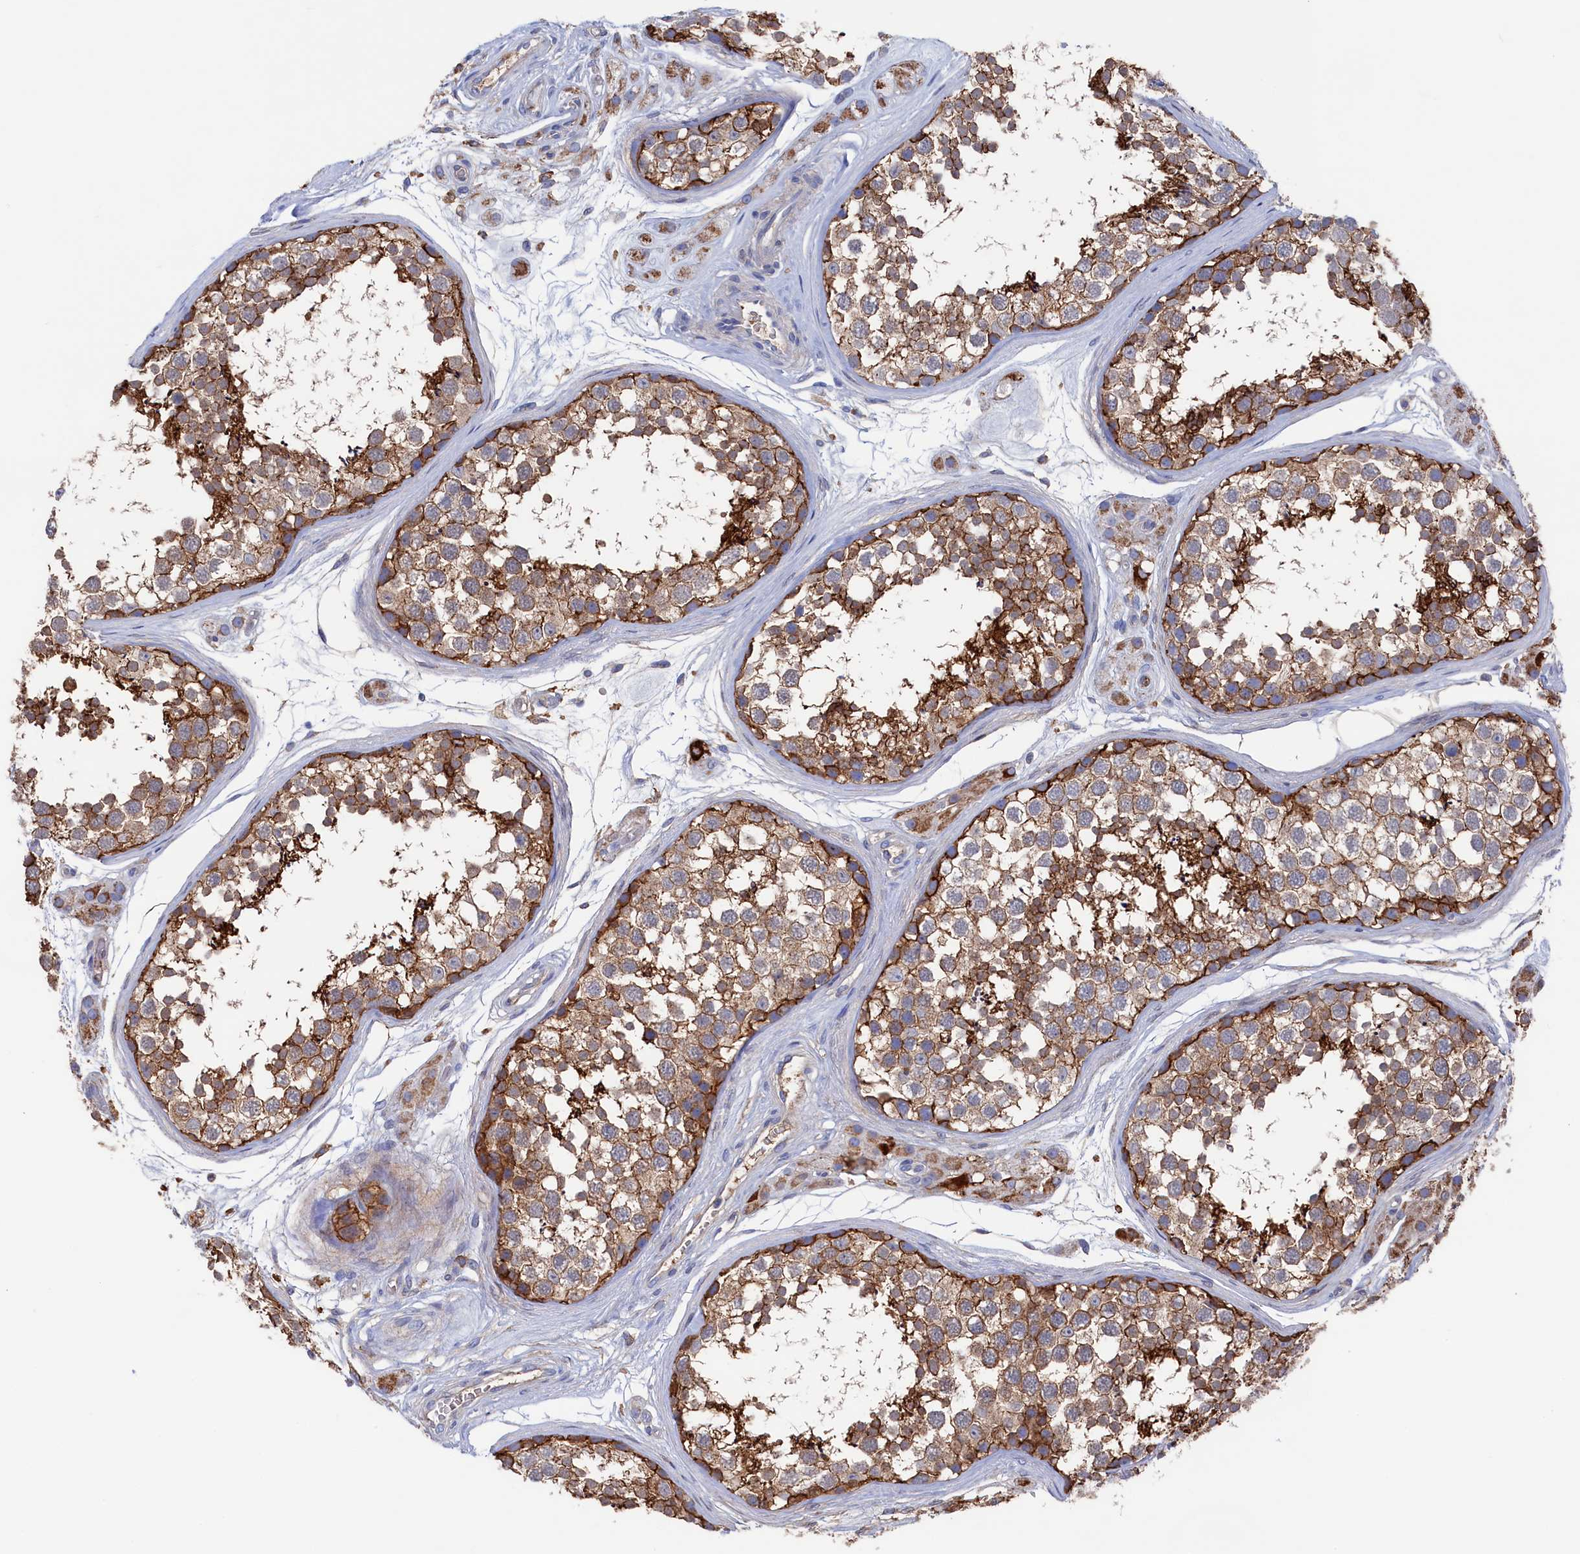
{"staining": {"intensity": "moderate", "quantity": ">75%", "location": "cytoplasmic/membranous"}, "tissue": "testis", "cell_type": "Cells in seminiferous ducts", "image_type": "normal", "snomed": [{"axis": "morphology", "description": "Normal tissue, NOS"}, {"axis": "topography", "description": "Testis"}], "caption": "High-power microscopy captured an immunohistochemistry photomicrograph of benign testis, revealing moderate cytoplasmic/membranous positivity in approximately >75% of cells in seminiferous ducts. (Brightfield microscopy of DAB IHC at high magnification).", "gene": "C12orf73", "patient": {"sex": "male", "age": 56}}